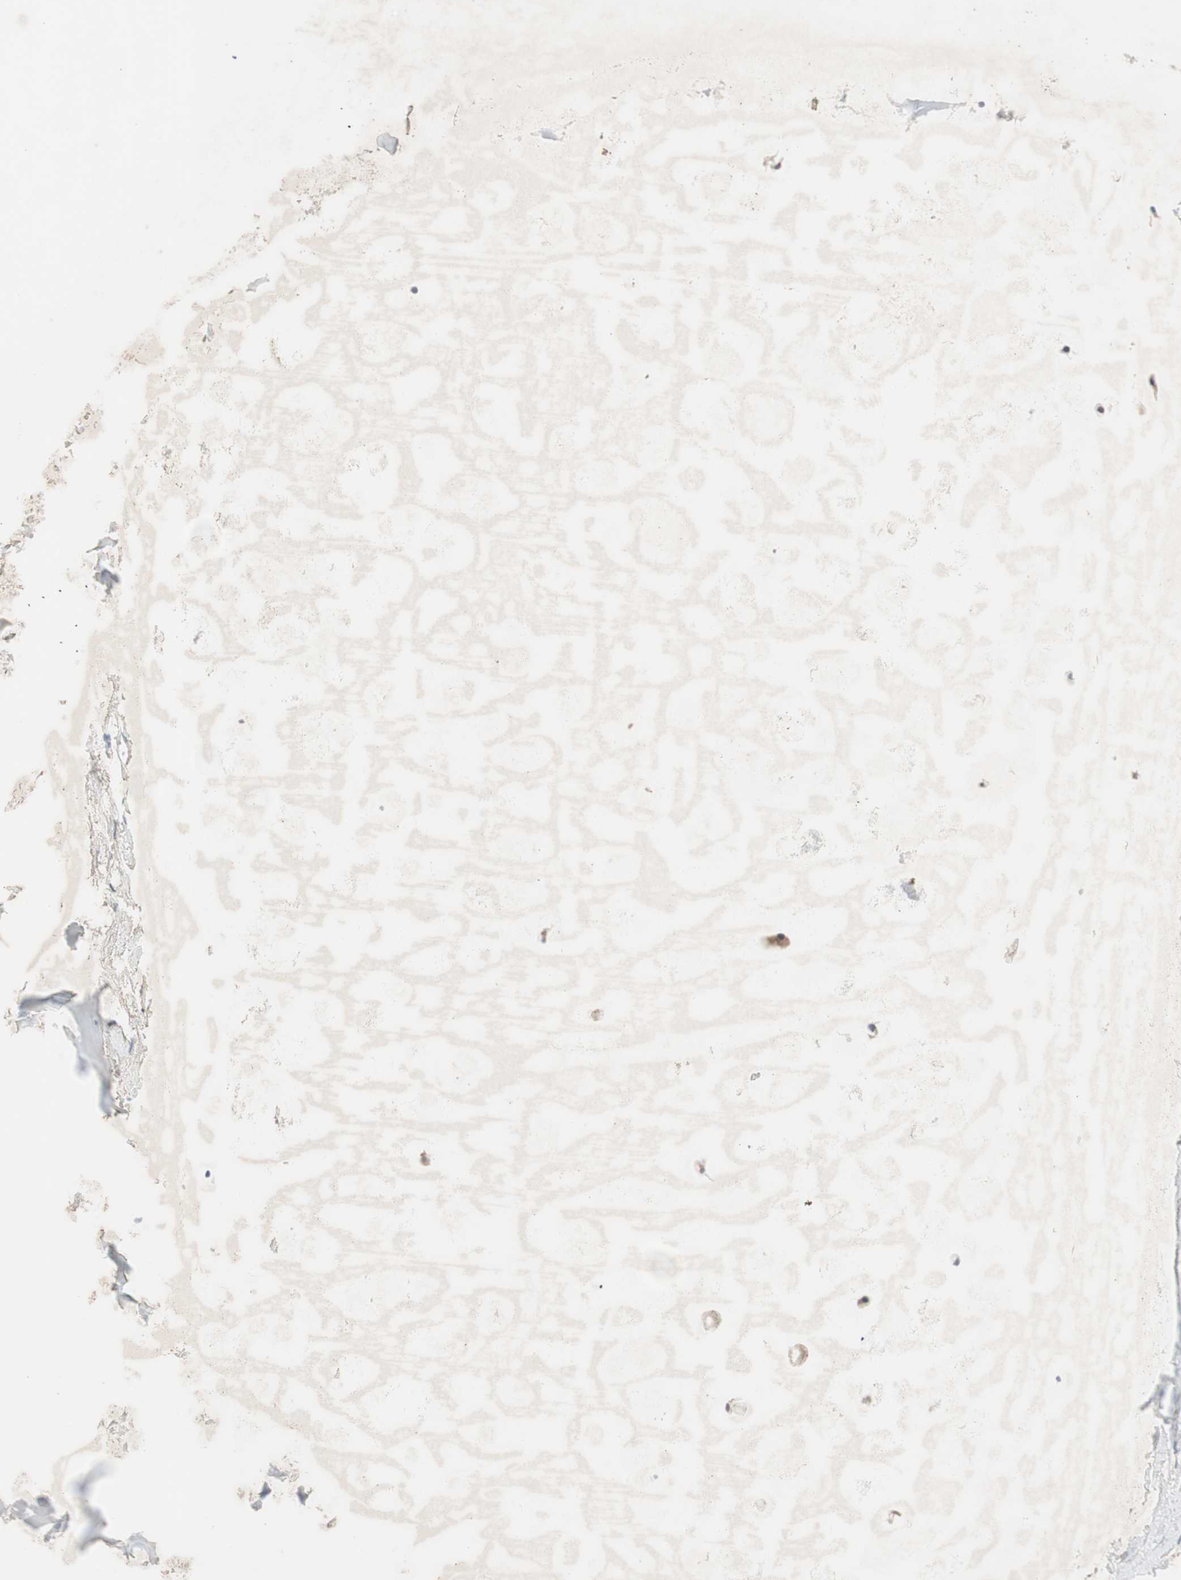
{"staining": {"intensity": "weak", "quantity": ">75%", "location": "cytoplasmic/membranous"}, "tissue": "adipose tissue", "cell_type": "Adipocytes", "image_type": "normal", "snomed": [{"axis": "morphology", "description": "Normal tissue, NOS"}, {"axis": "topography", "description": "Bronchus"}], "caption": "A high-resolution image shows immunohistochemistry staining of benign adipose tissue, which shows weak cytoplasmic/membranous expression in about >75% of adipocytes.", "gene": "MAPRE3", "patient": {"sex": "female", "age": 73}}